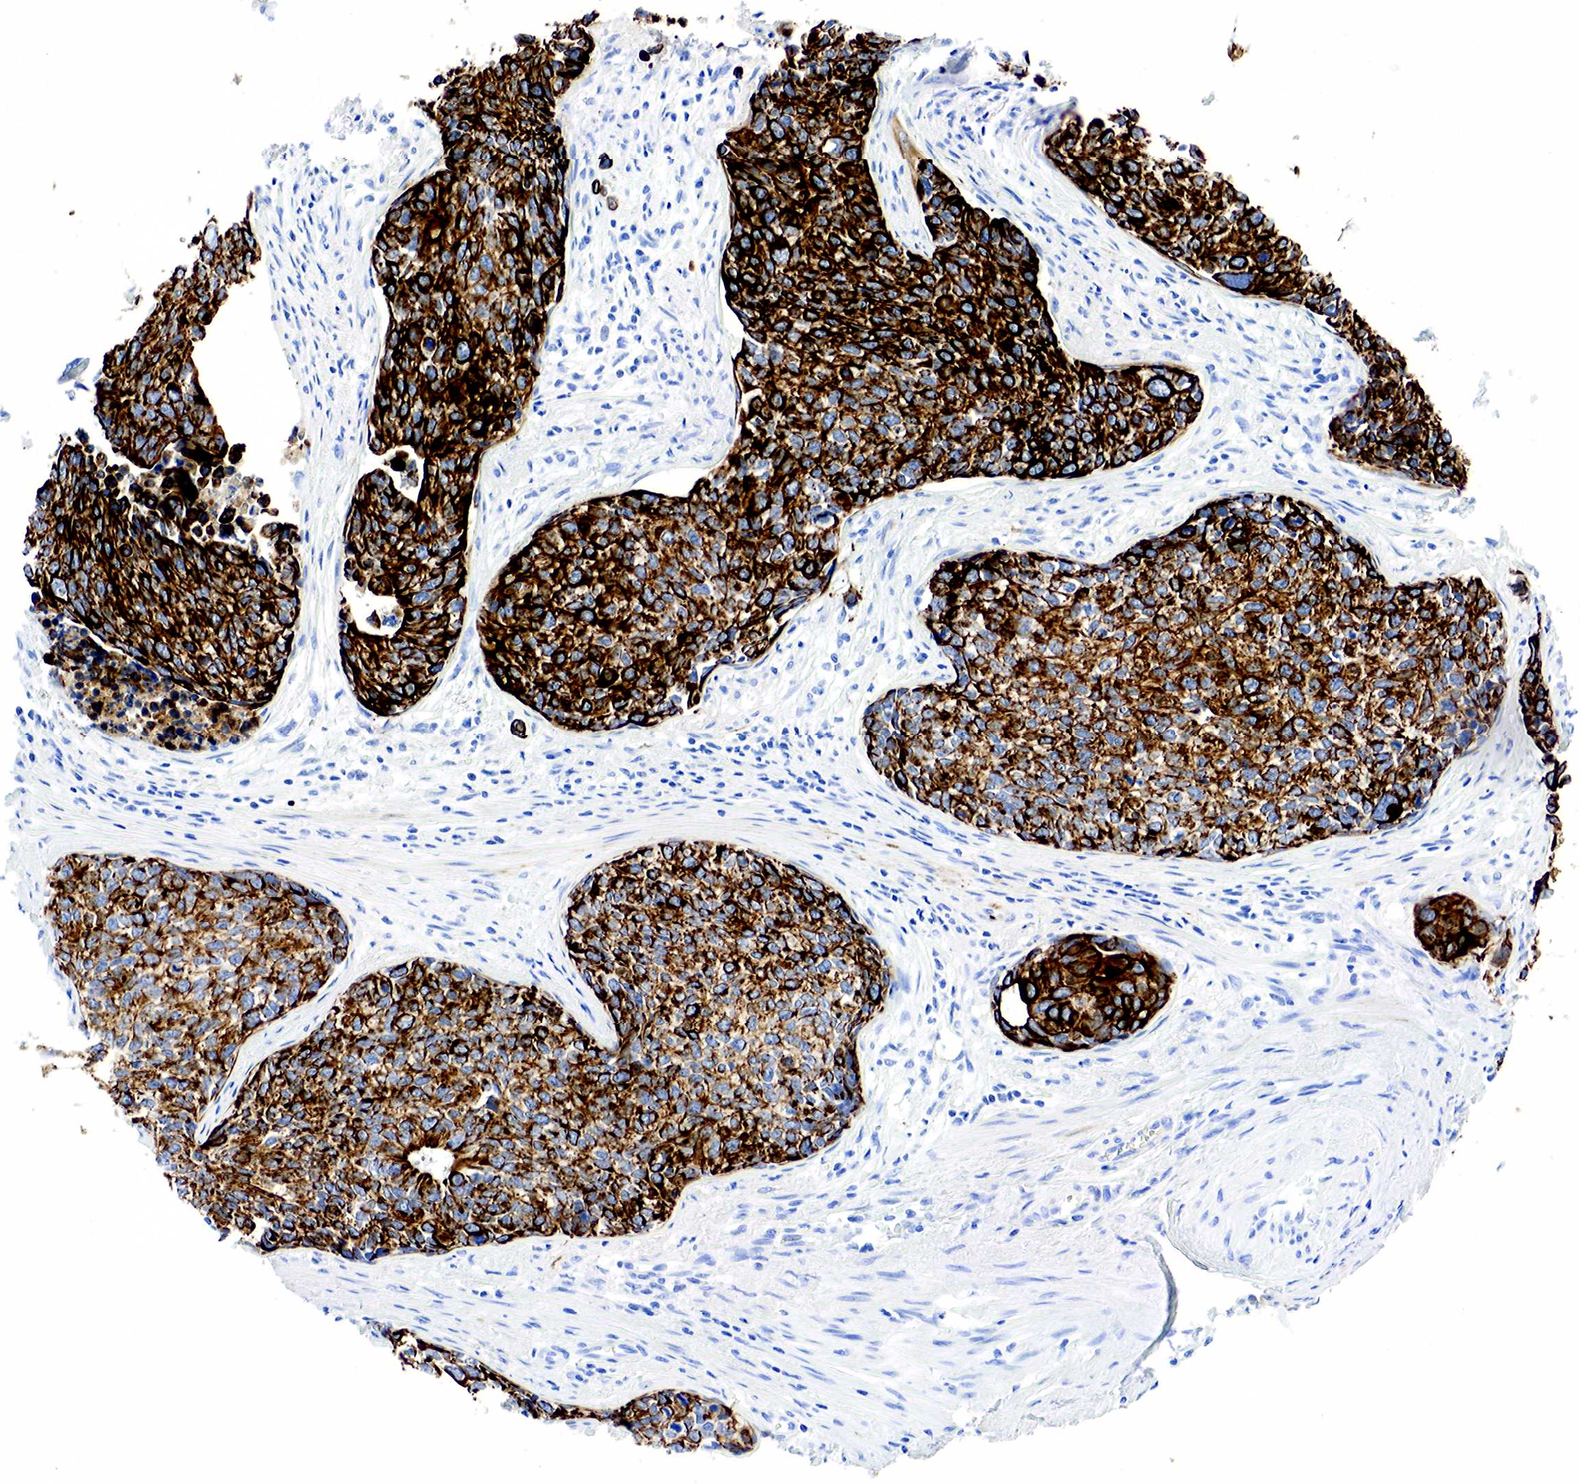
{"staining": {"intensity": "strong", "quantity": "25%-75%", "location": "cytoplasmic/membranous"}, "tissue": "urothelial cancer", "cell_type": "Tumor cells", "image_type": "cancer", "snomed": [{"axis": "morphology", "description": "Urothelial carcinoma, High grade"}, {"axis": "topography", "description": "Urinary bladder"}], "caption": "High-power microscopy captured an immunohistochemistry micrograph of high-grade urothelial carcinoma, revealing strong cytoplasmic/membranous expression in approximately 25%-75% of tumor cells.", "gene": "KRT18", "patient": {"sex": "male", "age": 81}}